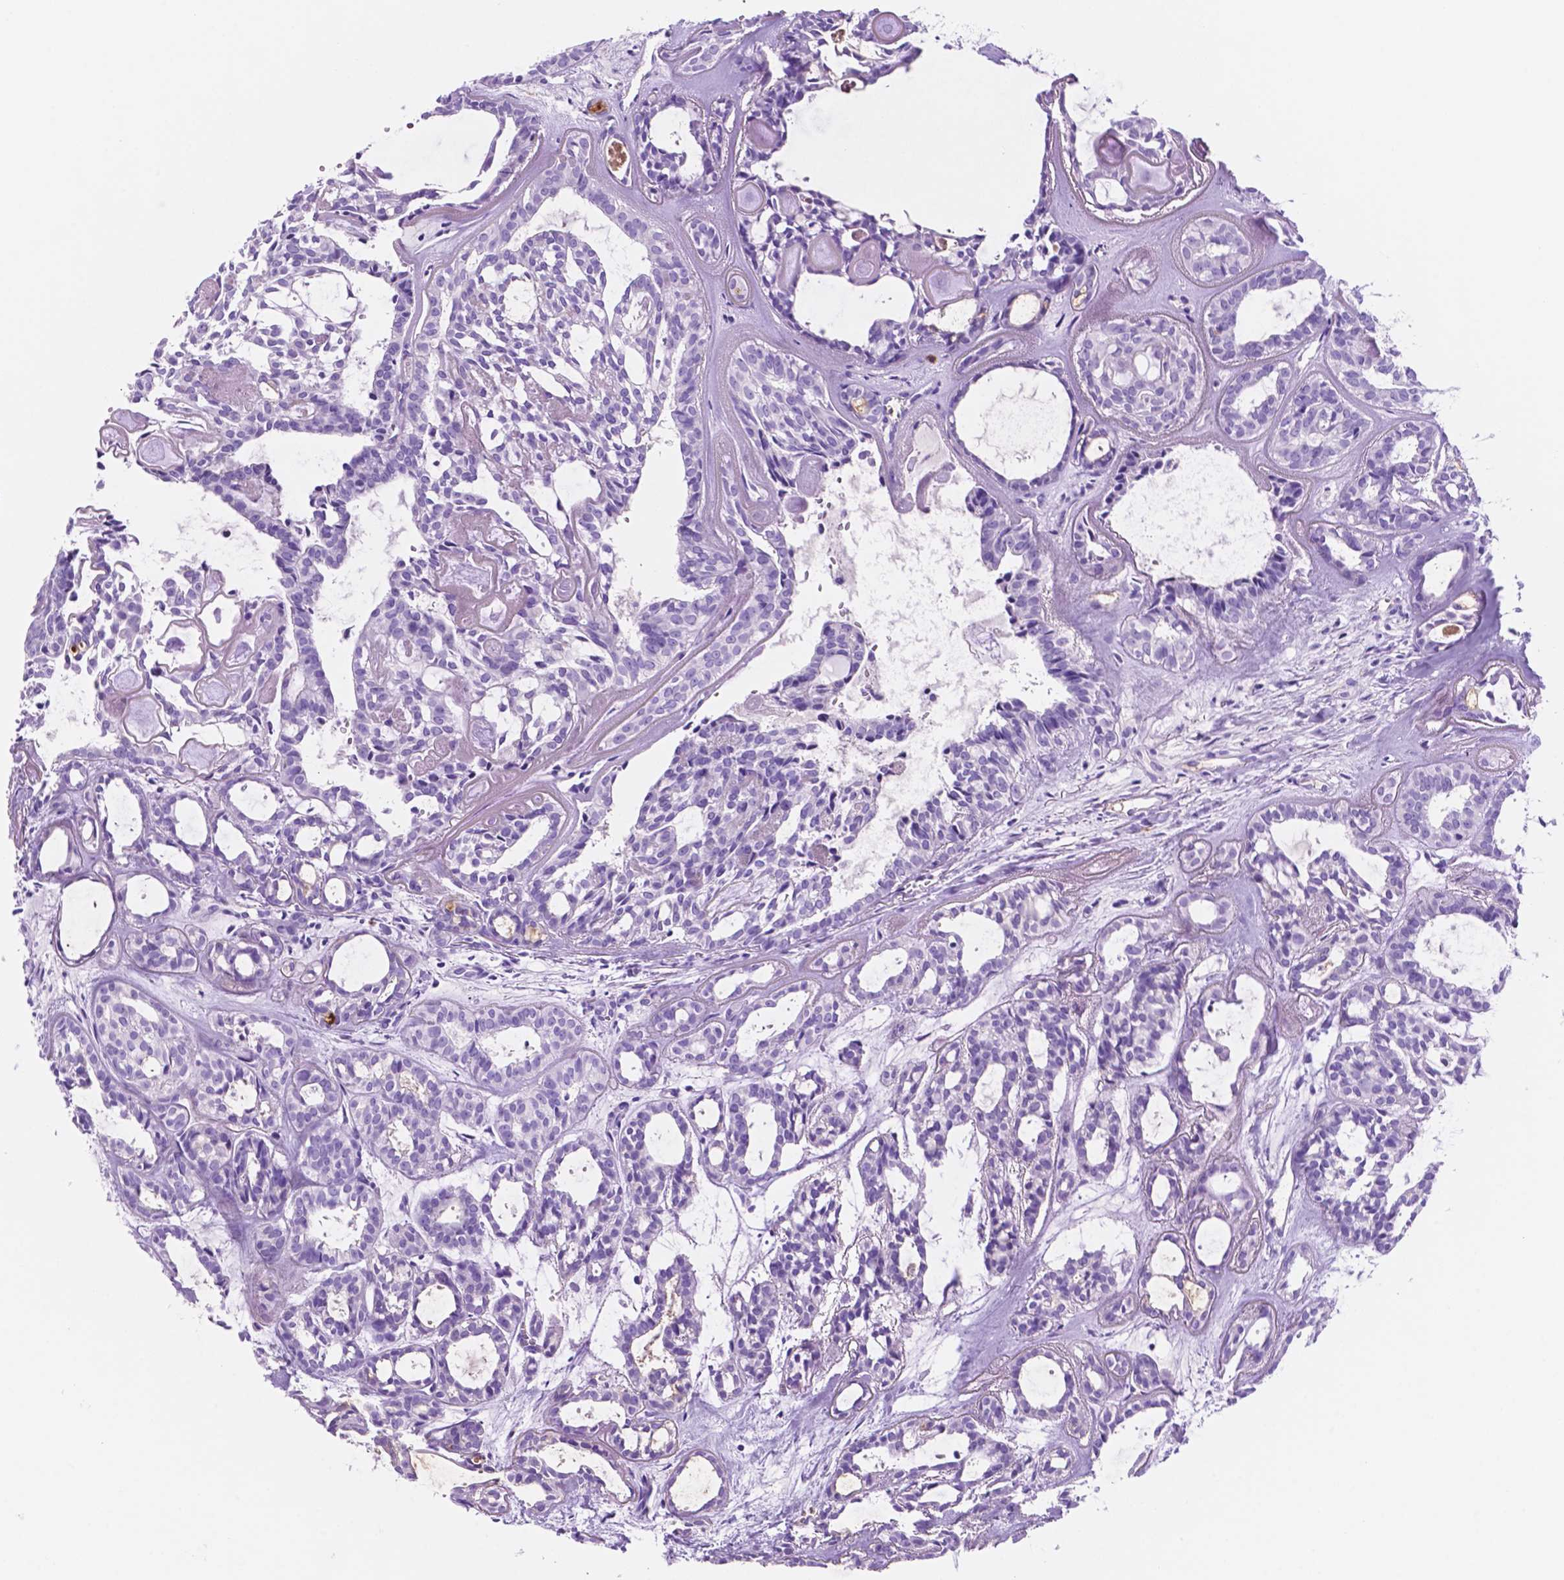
{"staining": {"intensity": "negative", "quantity": "none", "location": "none"}, "tissue": "head and neck cancer", "cell_type": "Tumor cells", "image_type": "cancer", "snomed": [{"axis": "morphology", "description": "Adenocarcinoma, NOS"}, {"axis": "topography", "description": "Head-Neck"}], "caption": "The micrograph displays no significant positivity in tumor cells of head and neck cancer.", "gene": "FOXB2", "patient": {"sex": "female", "age": 62}}